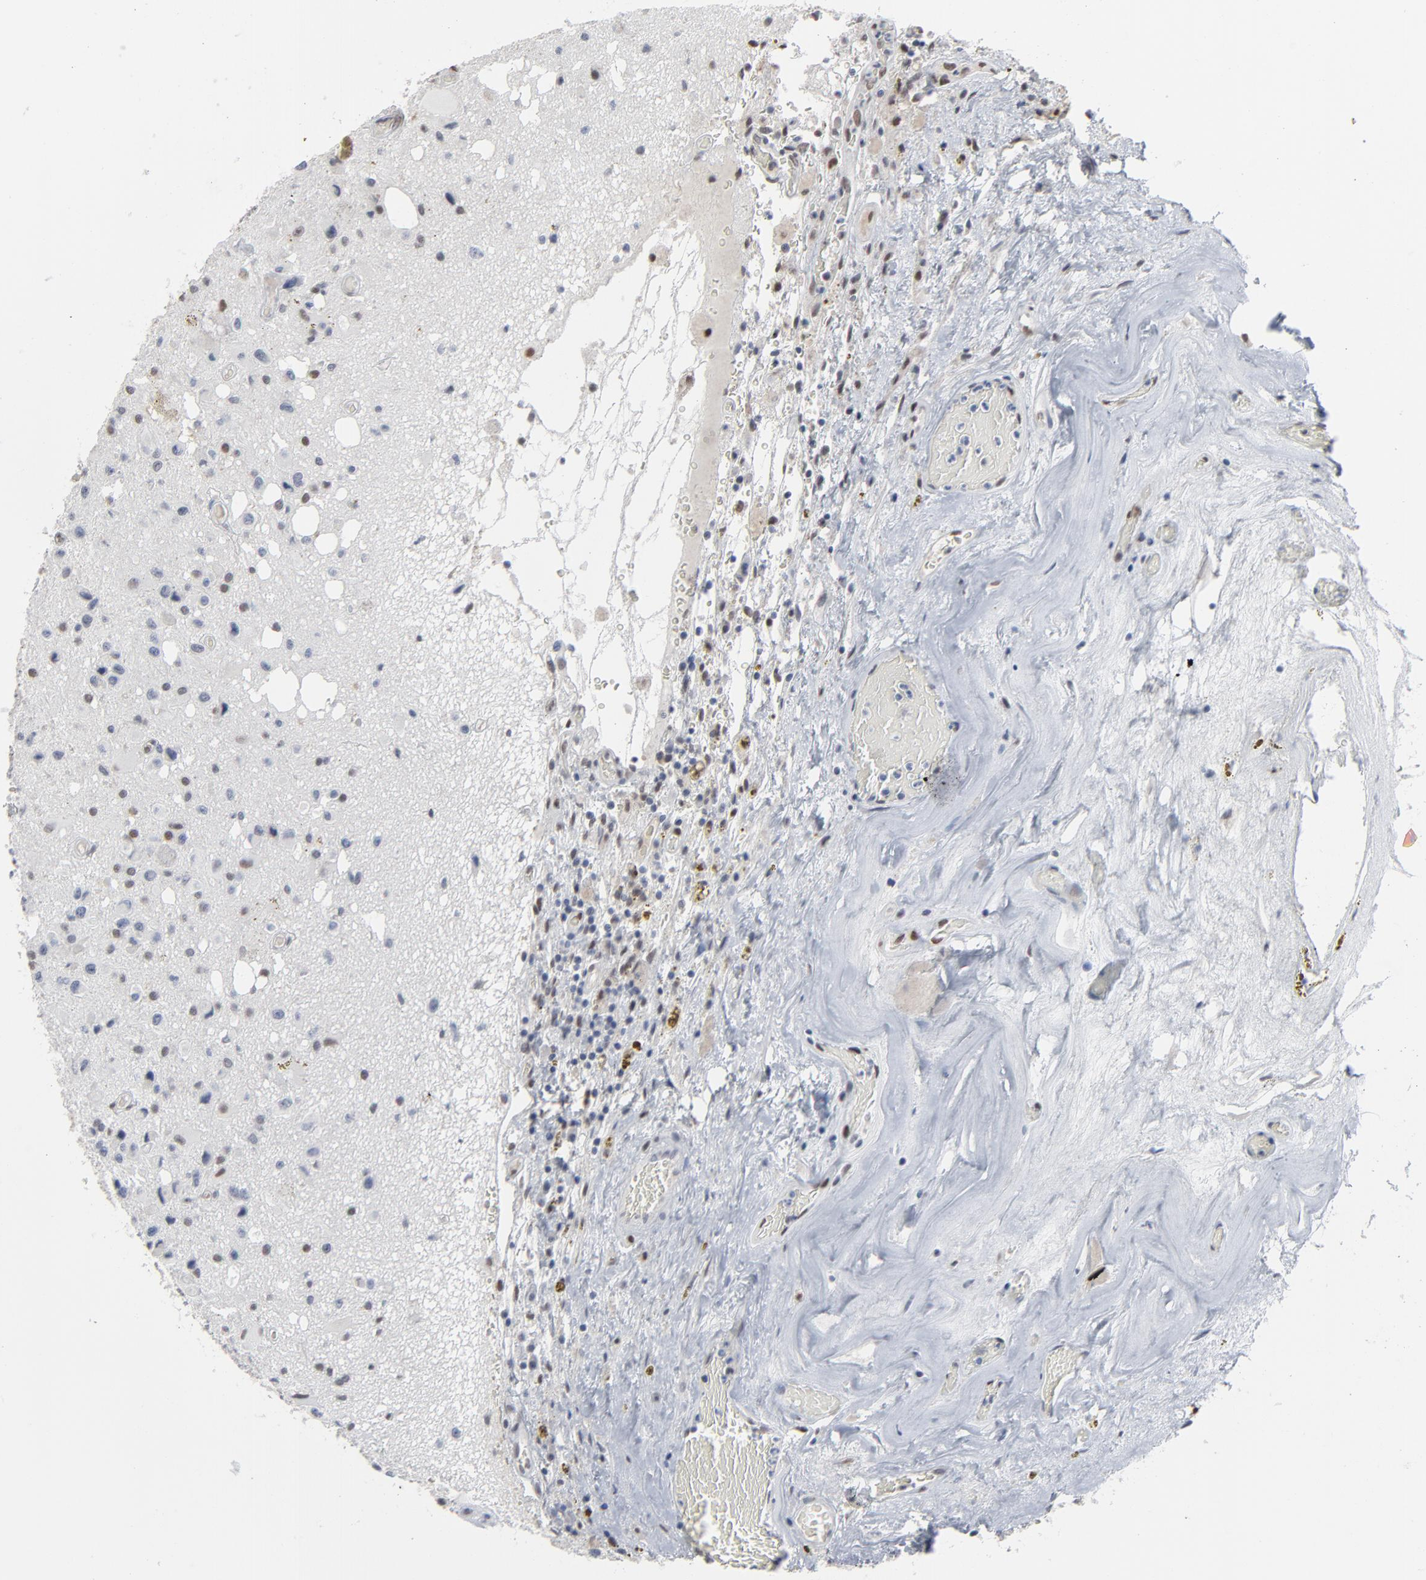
{"staining": {"intensity": "weak", "quantity": "<25%", "location": "nuclear"}, "tissue": "glioma", "cell_type": "Tumor cells", "image_type": "cancer", "snomed": [{"axis": "morphology", "description": "Glioma, malignant, Low grade"}, {"axis": "topography", "description": "Brain"}], "caption": "This is a image of immunohistochemistry staining of malignant low-grade glioma, which shows no expression in tumor cells. The staining was performed using DAB to visualize the protein expression in brown, while the nuclei were stained in blue with hematoxylin (Magnification: 20x).", "gene": "ATF7", "patient": {"sex": "male", "age": 58}}